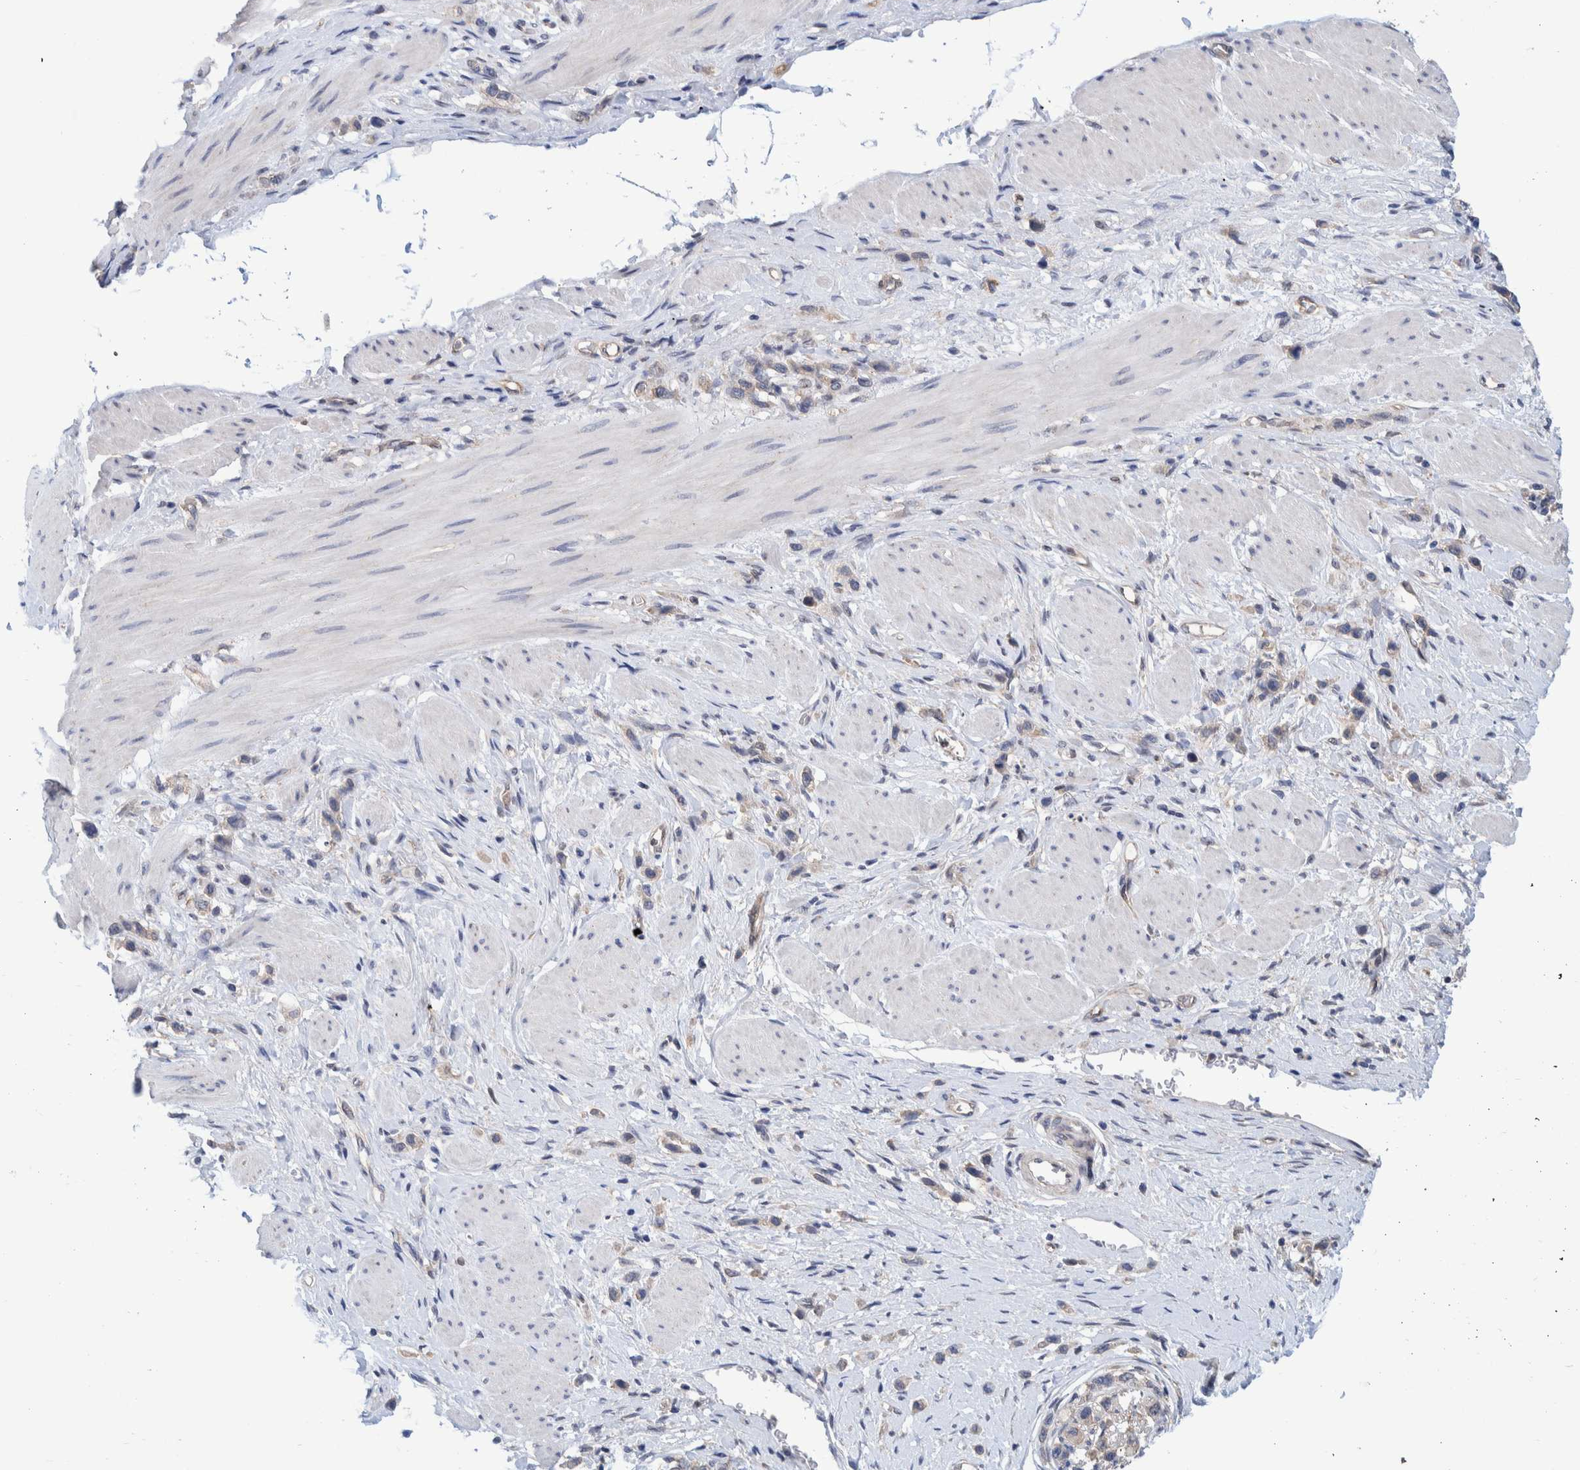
{"staining": {"intensity": "weak", "quantity": "25%-75%", "location": "cytoplasmic/membranous"}, "tissue": "stomach cancer", "cell_type": "Tumor cells", "image_type": "cancer", "snomed": [{"axis": "morphology", "description": "Adenocarcinoma, NOS"}, {"axis": "topography", "description": "Stomach"}], "caption": "Adenocarcinoma (stomach) stained for a protein displays weak cytoplasmic/membranous positivity in tumor cells. The protein is shown in brown color, while the nuclei are stained blue.", "gene": "PFAS", "patient": {"sex": "female", "age": 65}}